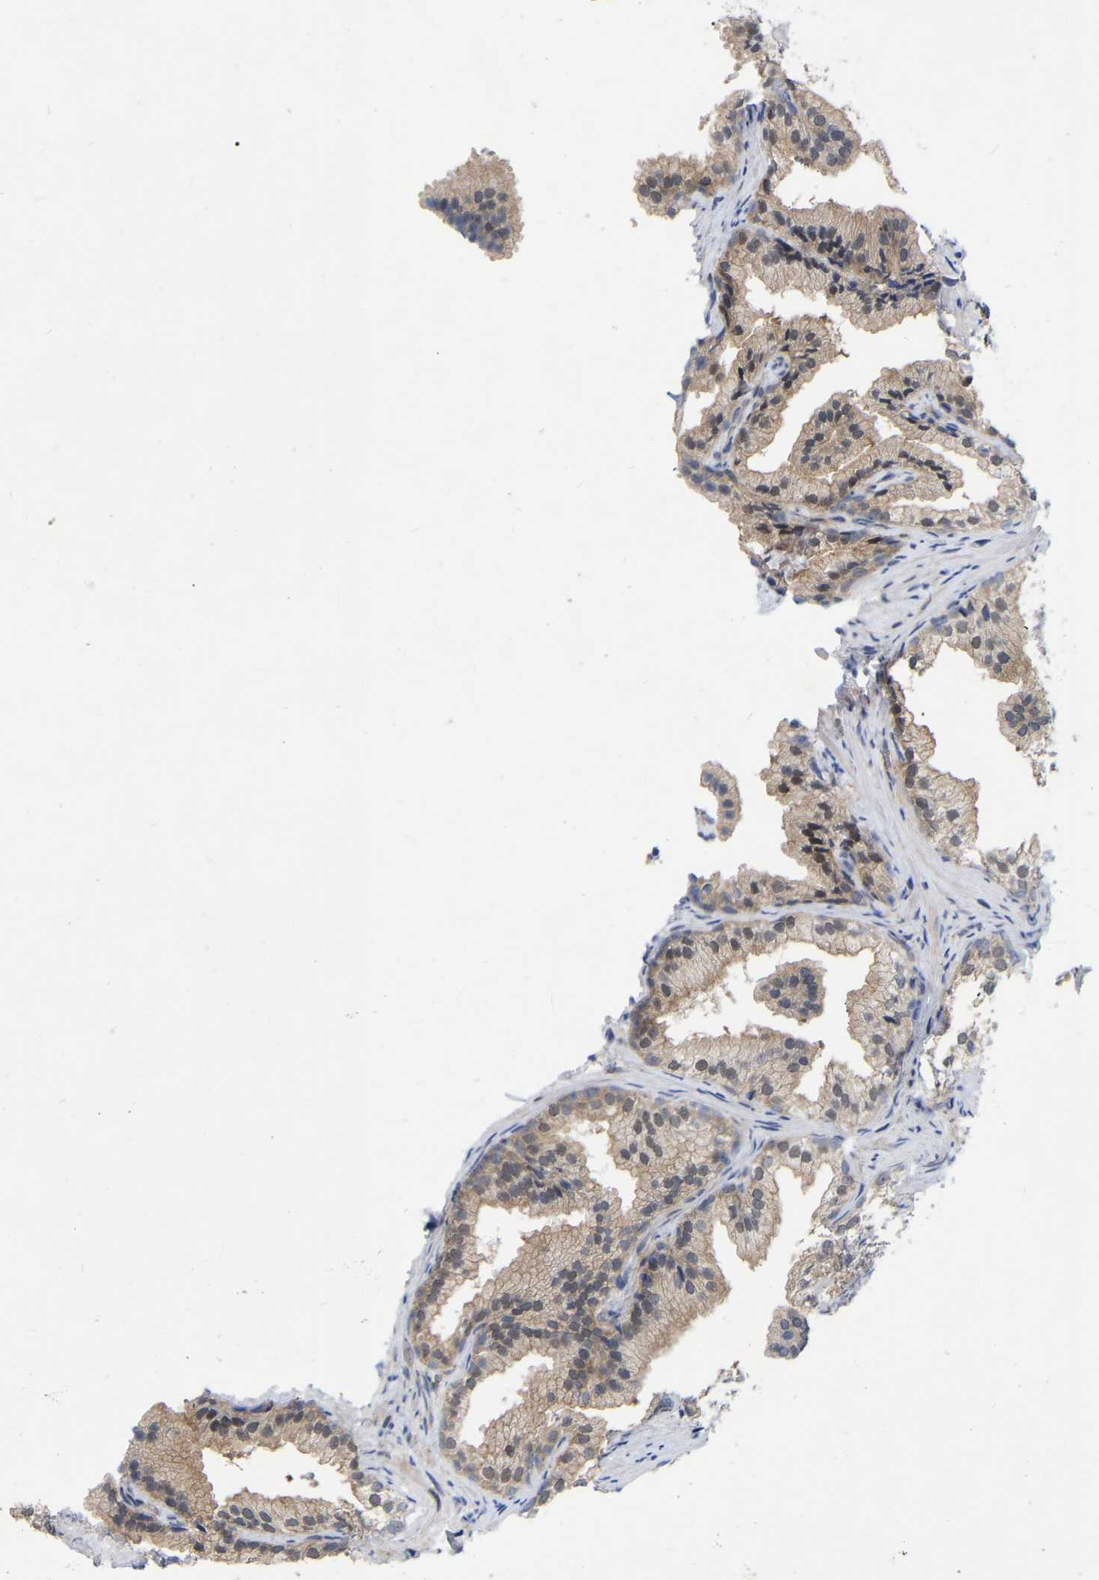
{"staining": {"intensity": "moderate", "quantity": ">75%", "location": "cytoplasmic/membranous,nuclear"}, "tissue": "prostate", "cell_type": "Glandular cells", "image_type": "normal", "snomed": [{"axis": "morphology", "description": "Normal tissue, NOS"}, {"axis": "topography", "description": "Prostate"}], "caption": "This photomicrograph reveals benign prostate stained with immunohistochemistry (IHC) to label a protein in brown. The cytoplasmic/membranous,nuclear of glandular cells show moderate positivity for the protein. Nuclei are counter-stained blue.", "gene": "UBE4B", "patient": {"sex": "male", "age": 76}}